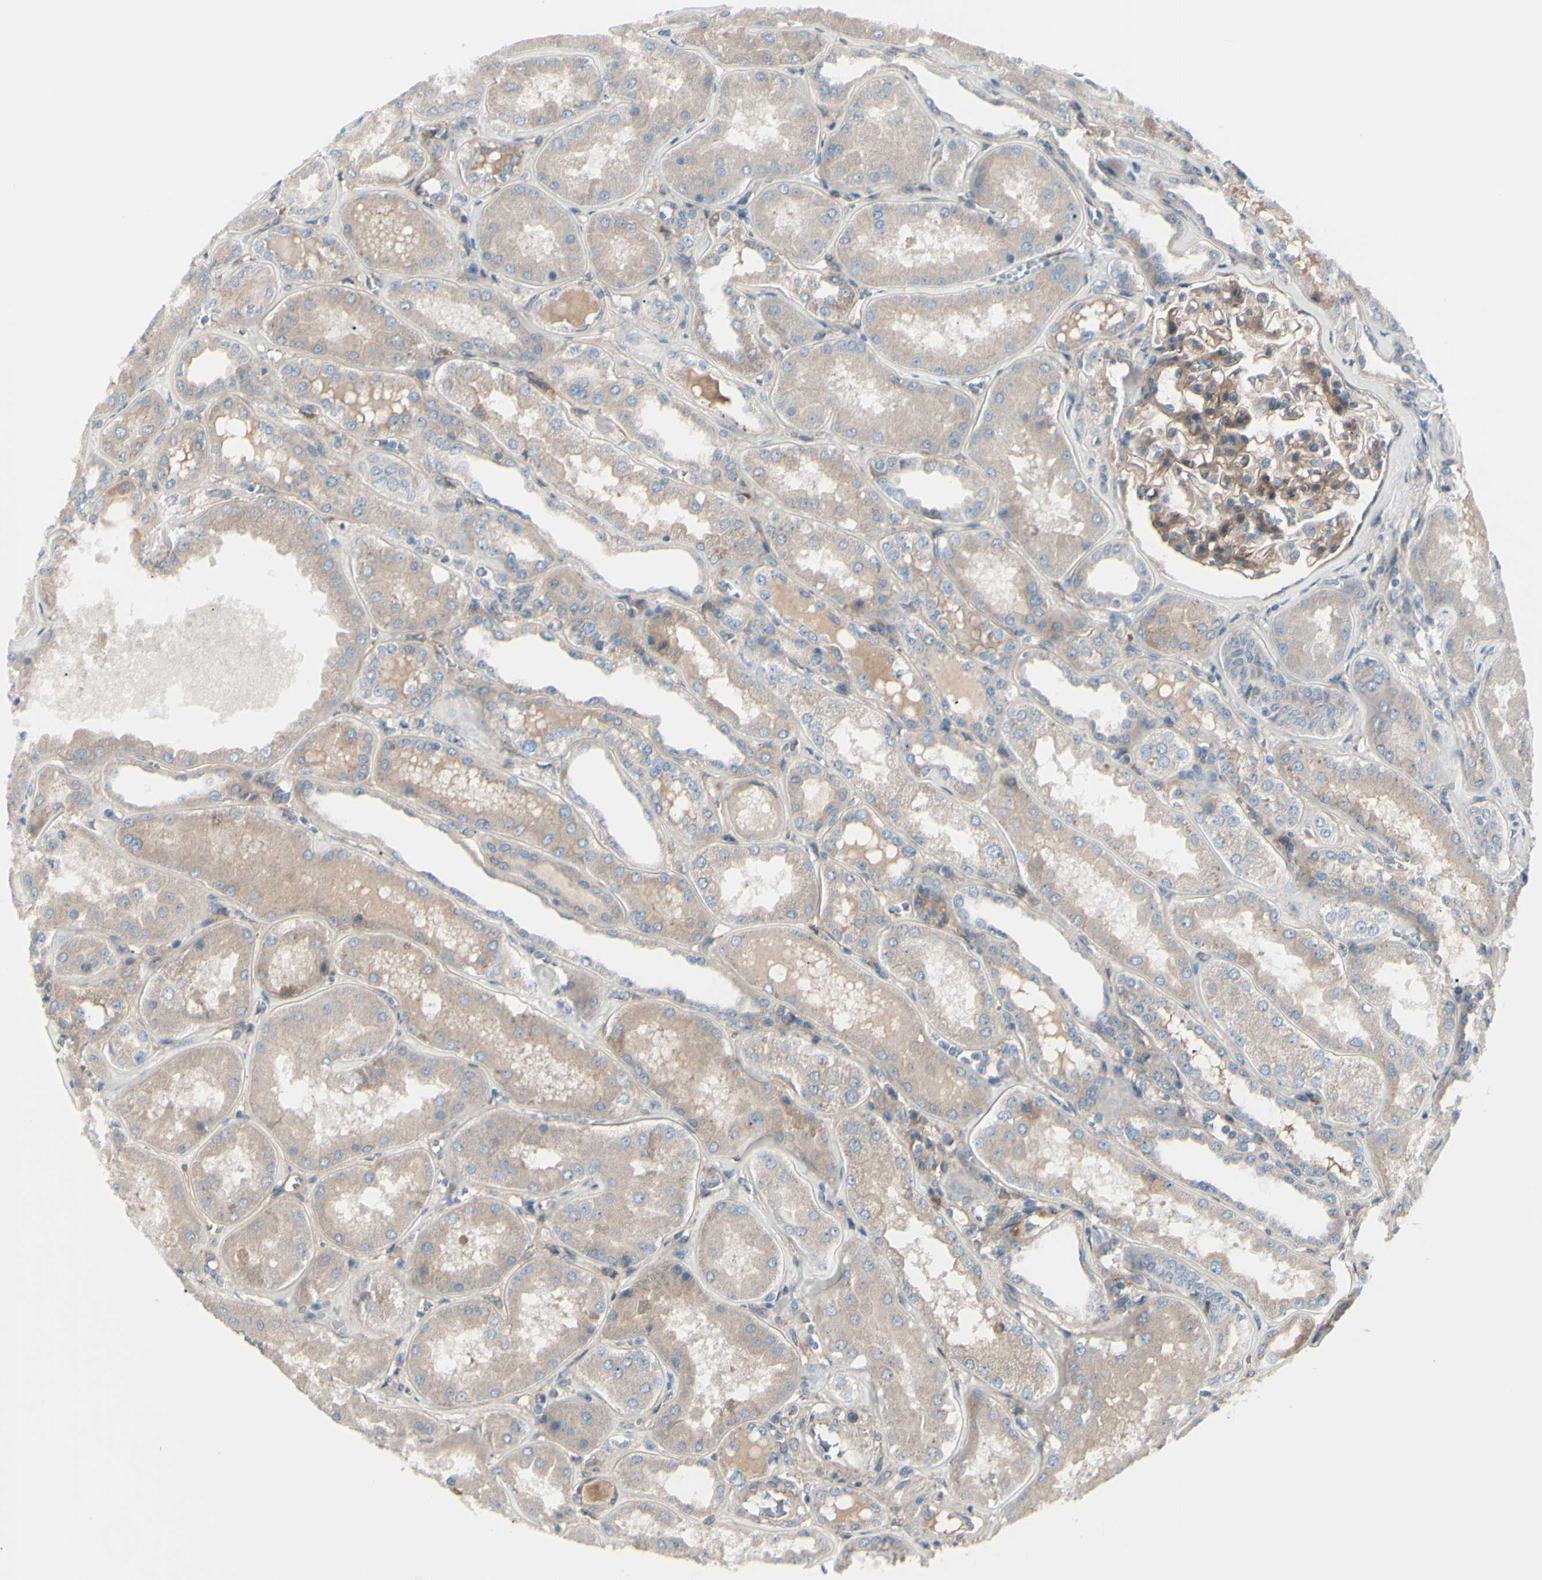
{"staining": {"intensity": "moderate", "quantity": ">75%", "location": "cytoplasmic/membranous"}, "tissue": "kidney", "cell_type": "Cells in glomeruli", "image_type": "normal", "snomed": [{"axis": "morphology", "description": "Normal tissue, NOS"}, {"axis": "topography", "description": "Kidney"}], "caption": "This histopathology image exhibits IHC staining of normal kidney, with medium moderate cytoplasmic/membranous positivity in about >75% of cells in glomeruli.", "gene": "PCDHGA10", "patient": {"sex": "female", "age": 56}}